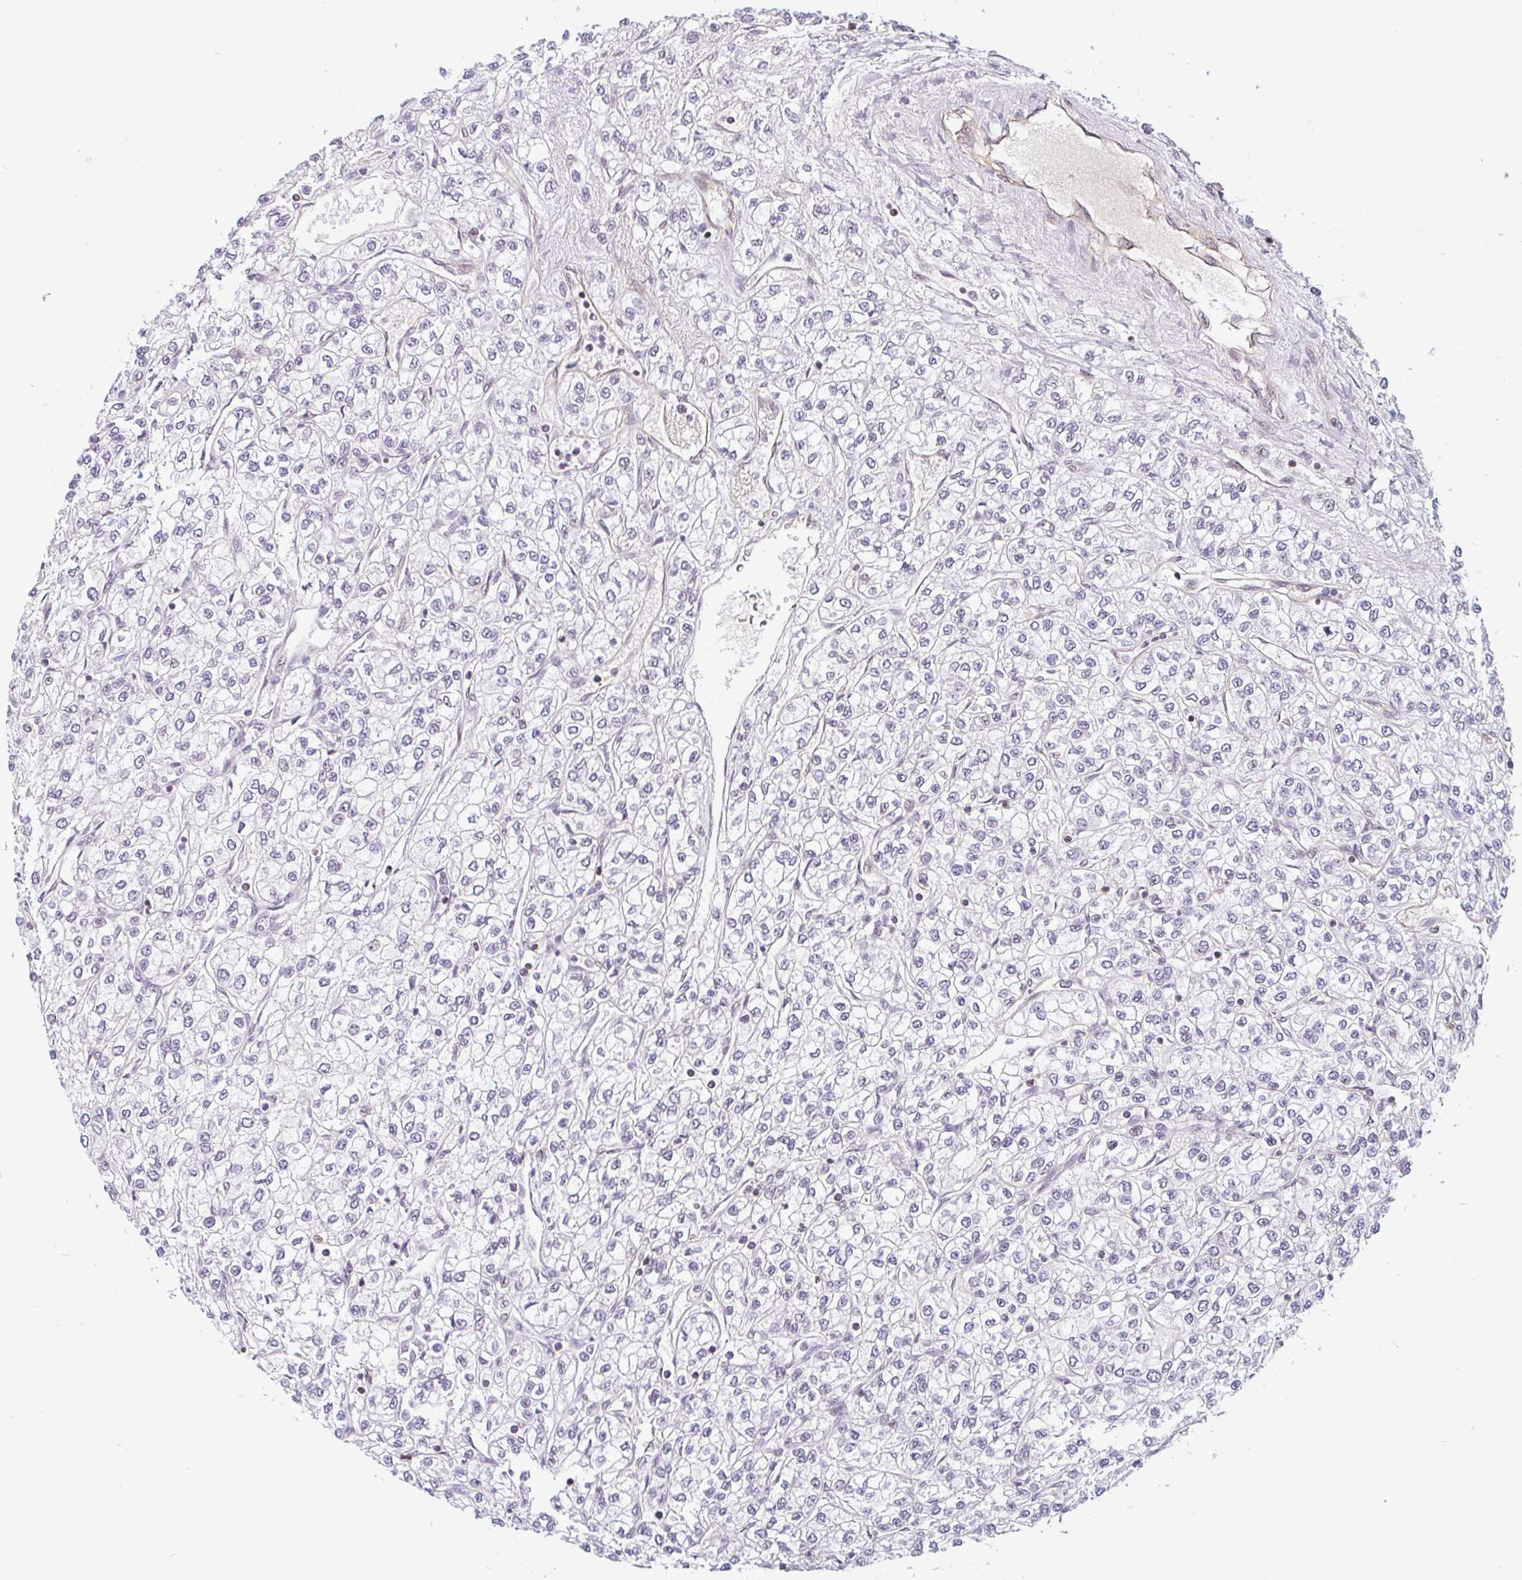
{"staining": {"intensity": "negative", "quantity": "none", "location": "none"}, "tissue": "renal cancer", "cell_type": "Tumor cells", "image_type": "cancer", "snomed": [{"axis": "morphology", "description": "Adenocarcinoma, NOS"}, {"axis": "topography", "description": "Kidney"}], "caption": "This is an immunohistochemistry micrograph of adenocarcinoma (renal). There is no staining in tumor cells.", "gene": "ZNF689", "patient": {"sex": "male", "age": 80}}